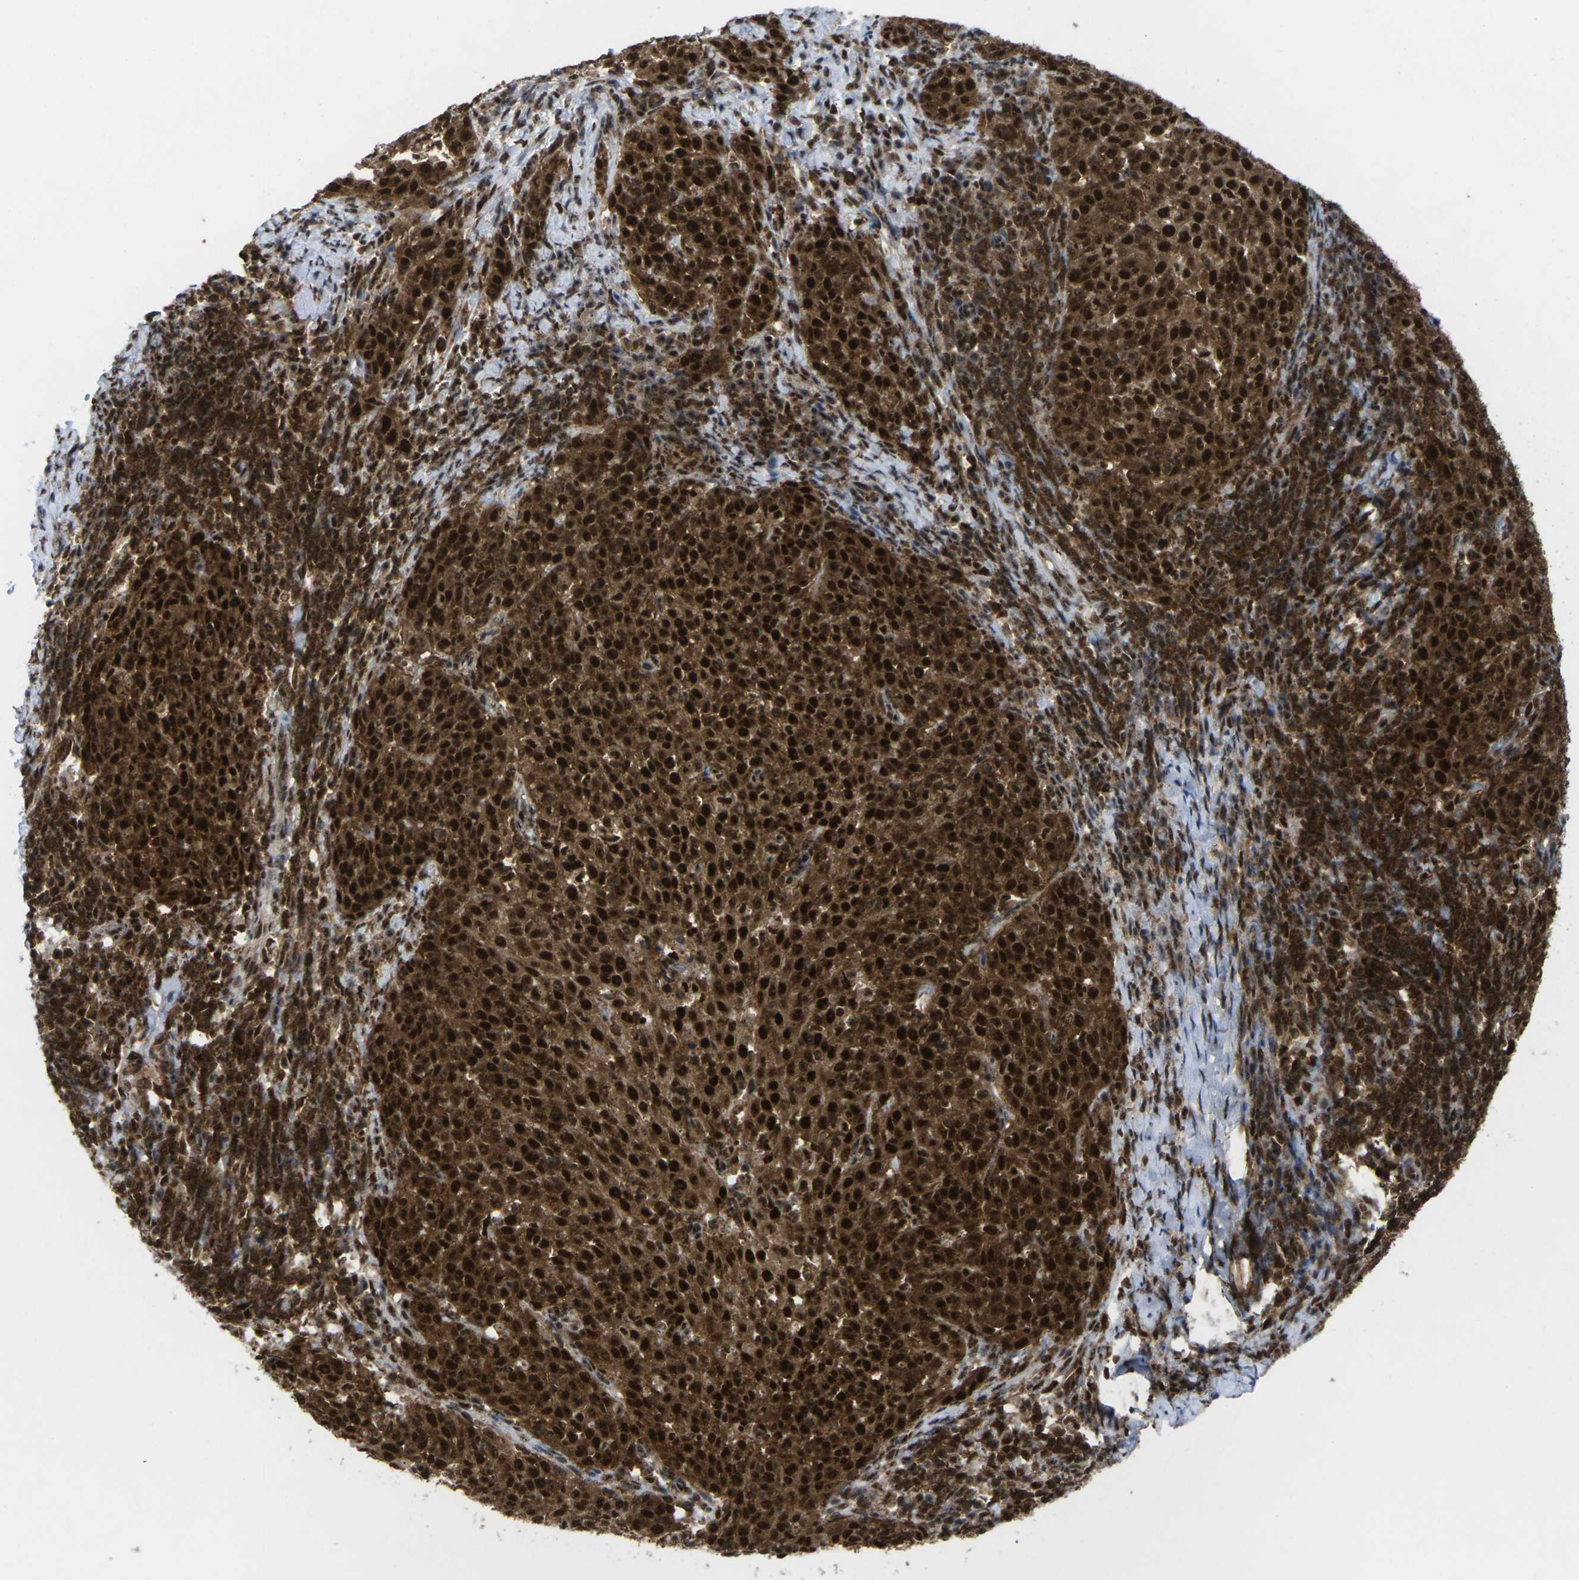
{"staining": {"intensity": "strong", "quantity": ">75%", "location": "cytoplasmic/membranous,nuclear"}, "tissue": "cervical cancer", "cell_type": "Tumor cells", "image_type": "cancer", "snomed": [{"axis": "morphology", "description": "Squamous cell carcinoma, NOS"}, {"axis": "topography", "description": "Cervix"}], "caption": "Strong cytoplasmic/membranous and nuclear positivity for a protein is seen in about >75% of tumor cells of cervical cancer (squamous cell carcinoma) using immunohistochemistry (IHC).", "gene": "MAGOH", "patient": {"sex": "female", "age": 51}}